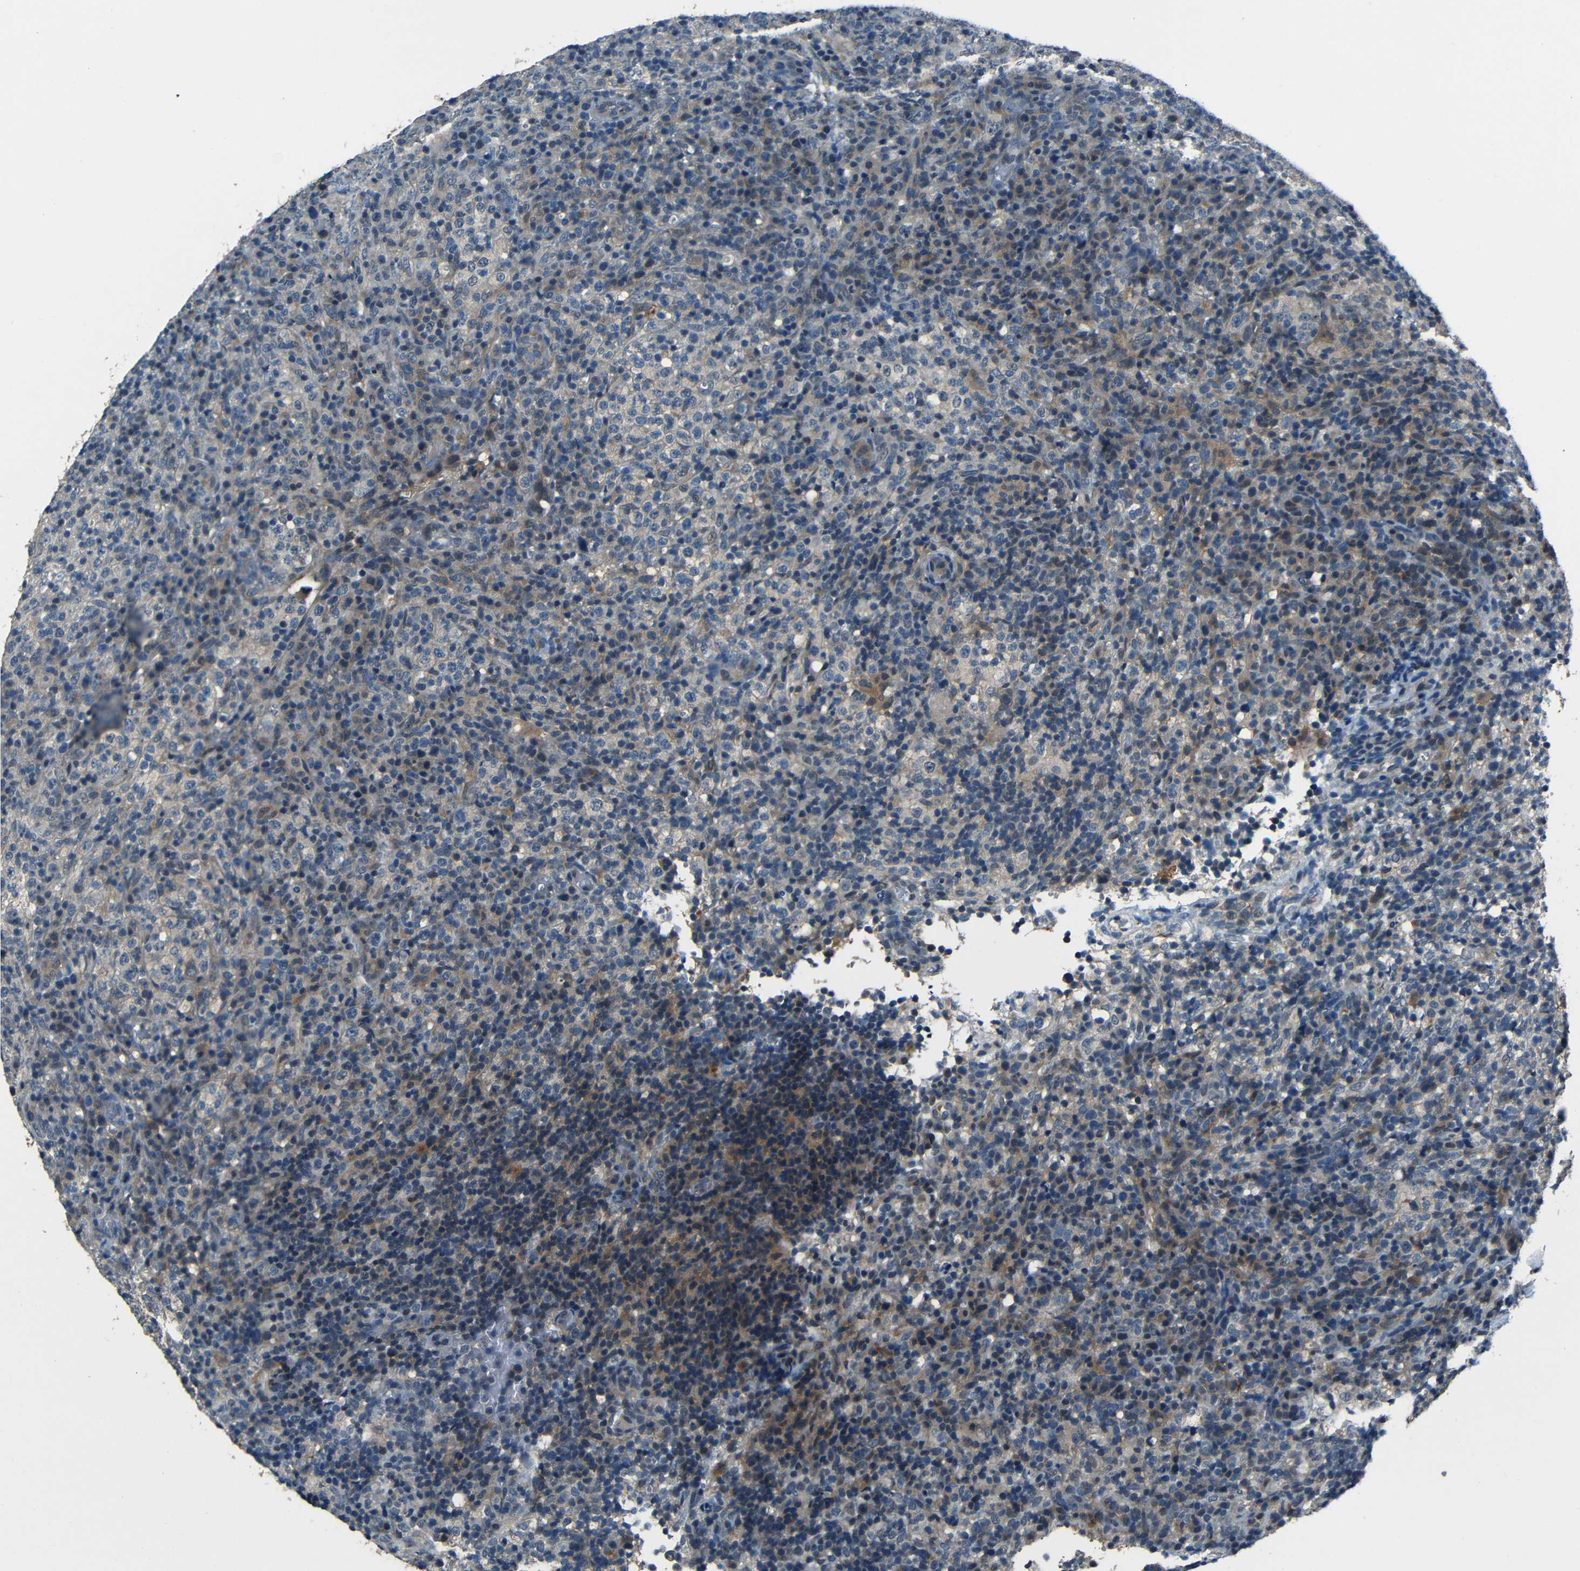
{"staining": {"intensity": "weak", "quantity": "25%-75%", "location": "cytoplasmic/membranous"}, "tissue": "lymphoma", "cell_type": "Tumor cells", "image_type": "cancer", "snomed": [{"axis": "morphology", "description": "Malignant lymphoma, non-Hodgkin's type, High grade"}, {"axis": "topography", "description": "Lymph node"}], "caption": "About 25%-75% of tumor cells in human malignant lymphoma, non-Hodgkin's type (high-grade) display weak cytoplasmic/membranous protein positivity as visualized by brown immunohistochemical staining.", "gene": "SLA", "patient": {"sex": "female", "age": 76}}